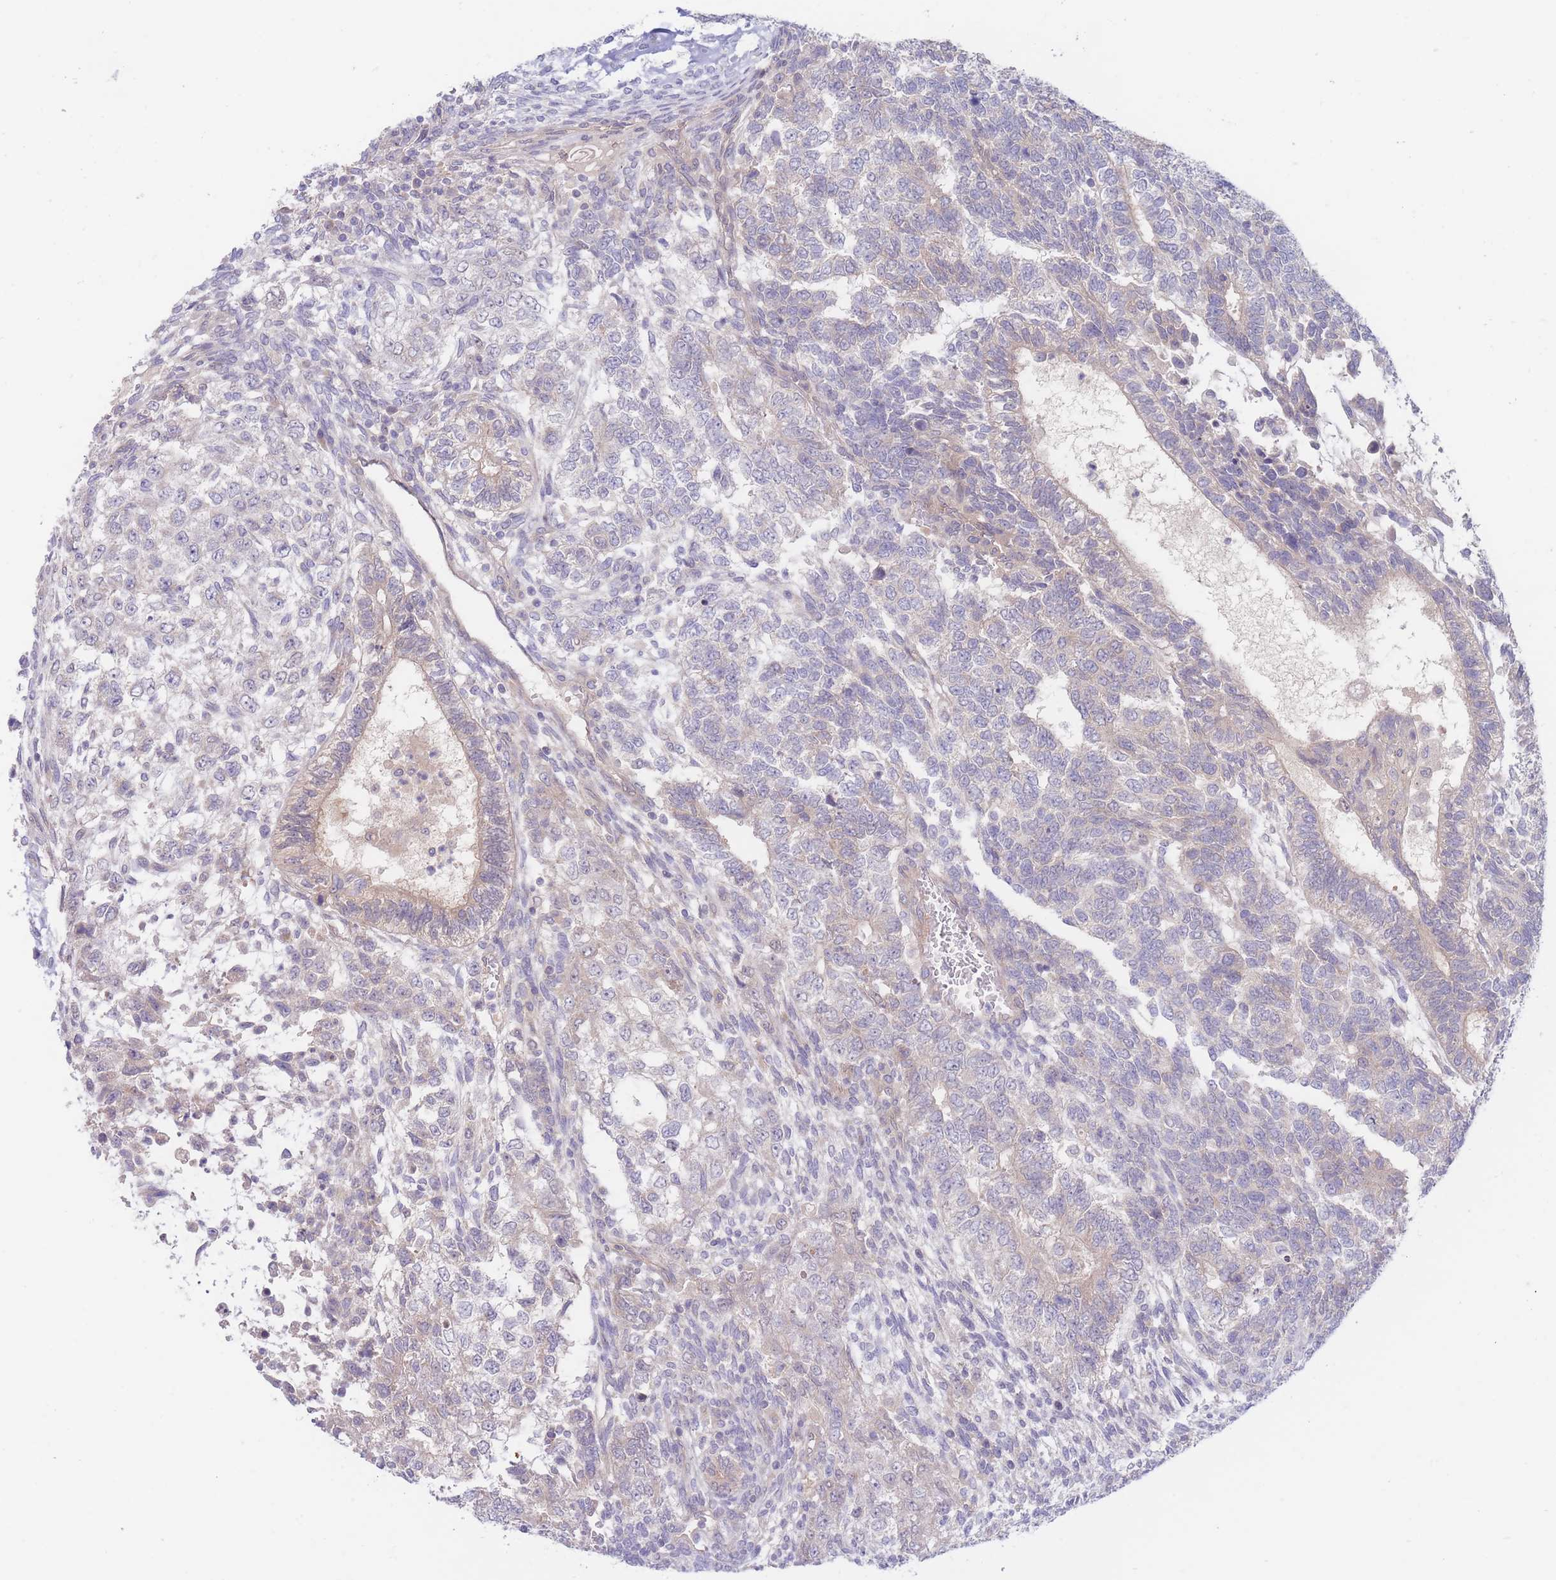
{"staining": {"intensity": "weak", "quantity": "<25%", "location": "cytoplasmic/membranous"}, "tissue": "testis cancer", "cell_type": "Tumor cells", "image_type": "cancer", "snomed": [{"axis": "morphology", "description": "Carcinoma, Embryonal, NOS"}, {"axis": "topography", "description": "Testis"}], "caption": "Immunohistochemistry histopathology image of neoplastic tissue: testis embryonal carcinoma stained with DAB (3,3'-diaminobenzidine) reveals no significant protein expression in tumor cells. The staining was performed using DAB to visualize the protein expression in brown, while the nuclei were stained in blue with hematoxylin (Magnification: 20x).", "gene": "ZNF281", "patient": {"sex": "male", "age": 23}}